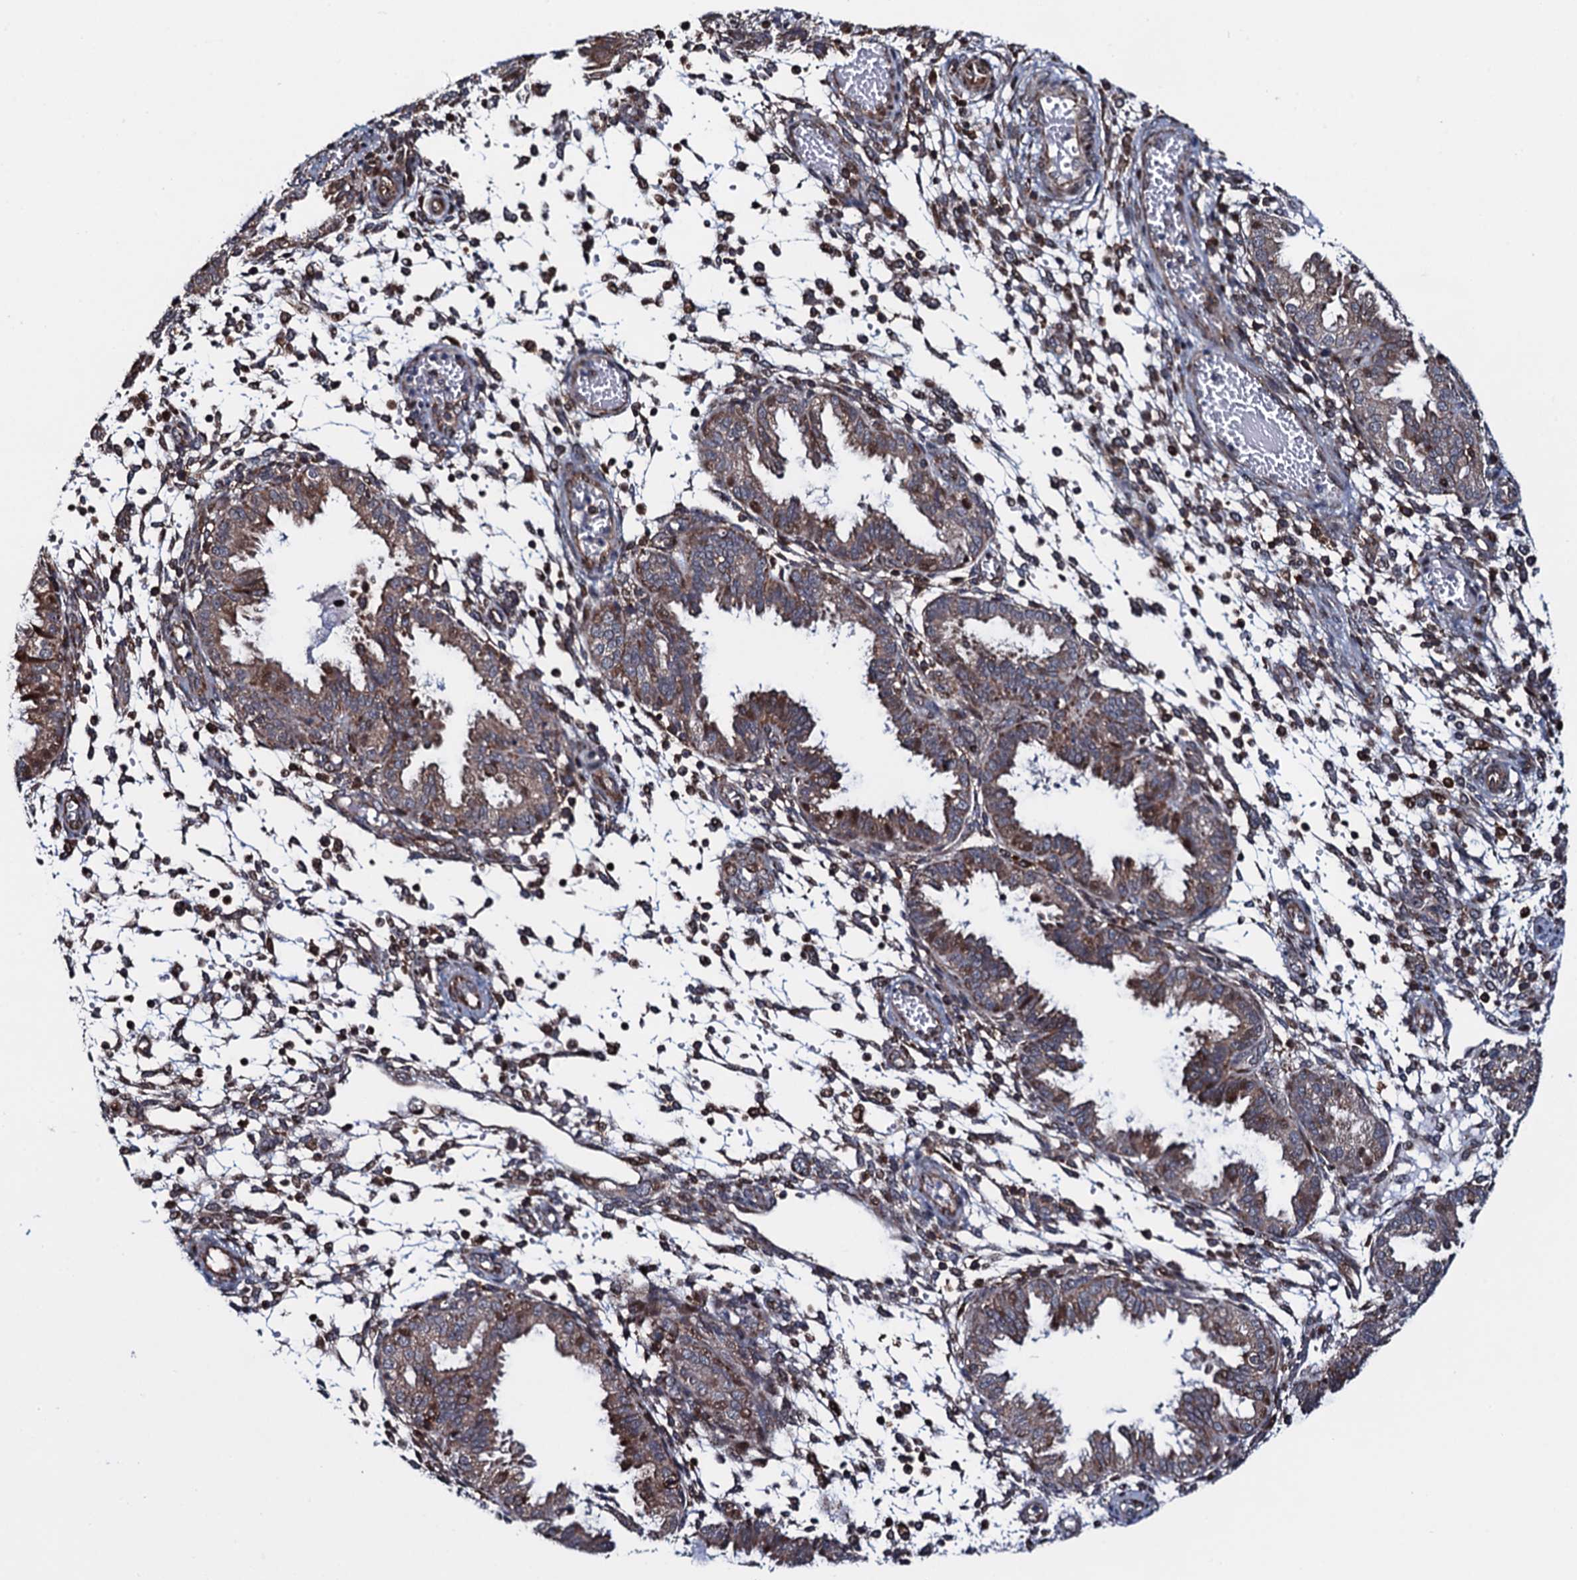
{"staining": {"intensity": "moderate", "quantity": "<25%", "location": "cytoplasmic/membranous"}, "tissue": "endometrium", "cell_type": "Cells in endometrial stroma", "image_type": "normal", "snomed": [{"axis": "morphology", "description": "Normal tissue, NOS"}, {"axis": "topography", "description": "Endometrium"}], "caption": "This is an image of immunohistochemistry staining of normal endometrium, which shows moderate expression in the cytoplasmic/membranous of cells in endometrial stroma.", "gene": "CCDC102A", "patient": {"sex": "female", "age": 33}}